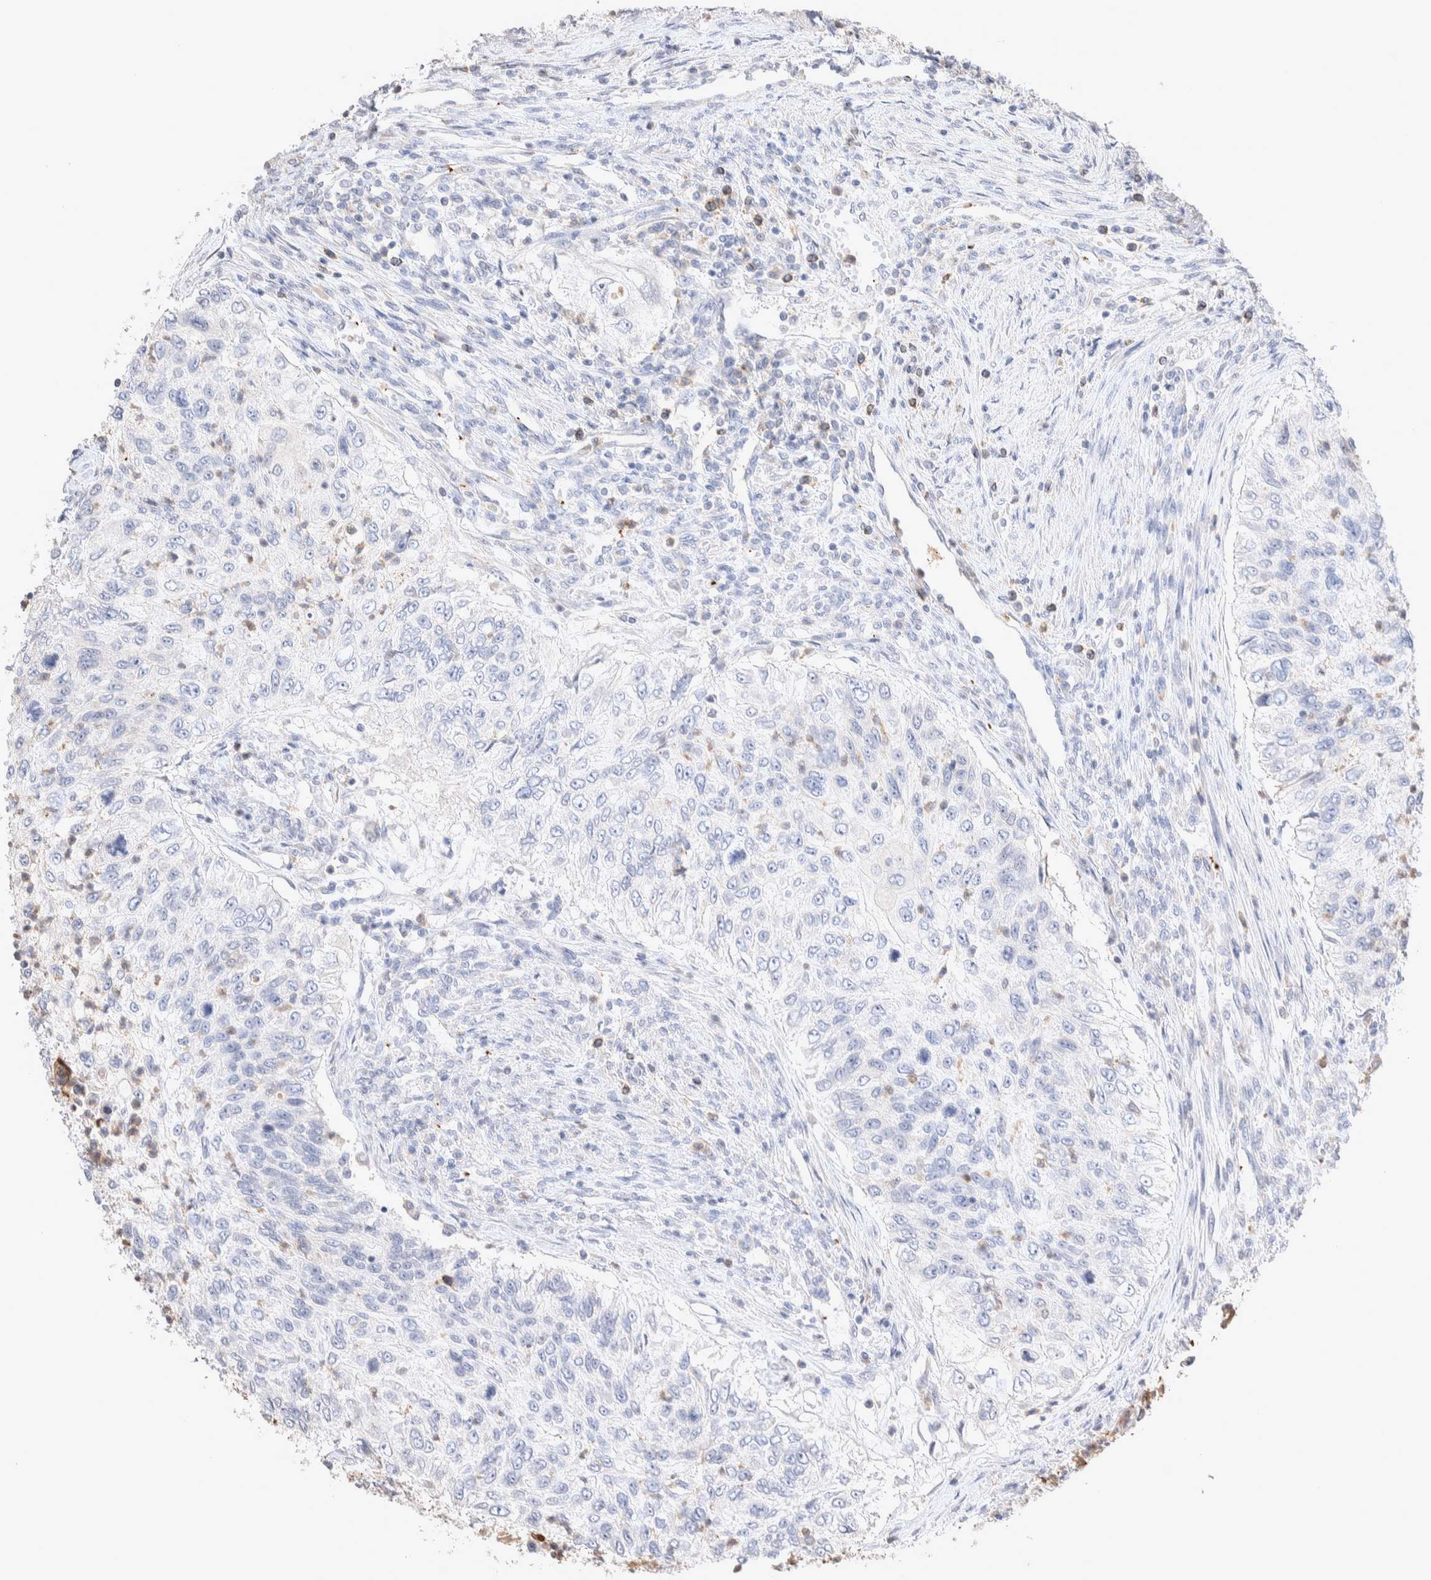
{"staining": {"intensity": "negative", "quantity": "none", "location": "none"}, "tissue": "urothelial cancer", "cell_type": "Tumor cells", "image_type": "cancer", "snomed": [{"axis": "morphology", "description": "Urothelial carcinoma, High grade"}, {"axis": "topography", "description": "Urinary bladder"}], "caption": "Urothelial cancer was stained to show a protein in brown. There is no significant positivity in tumor cells.", "gene": "FFAR2", "patient": {"sex": "female", "age": 60}}